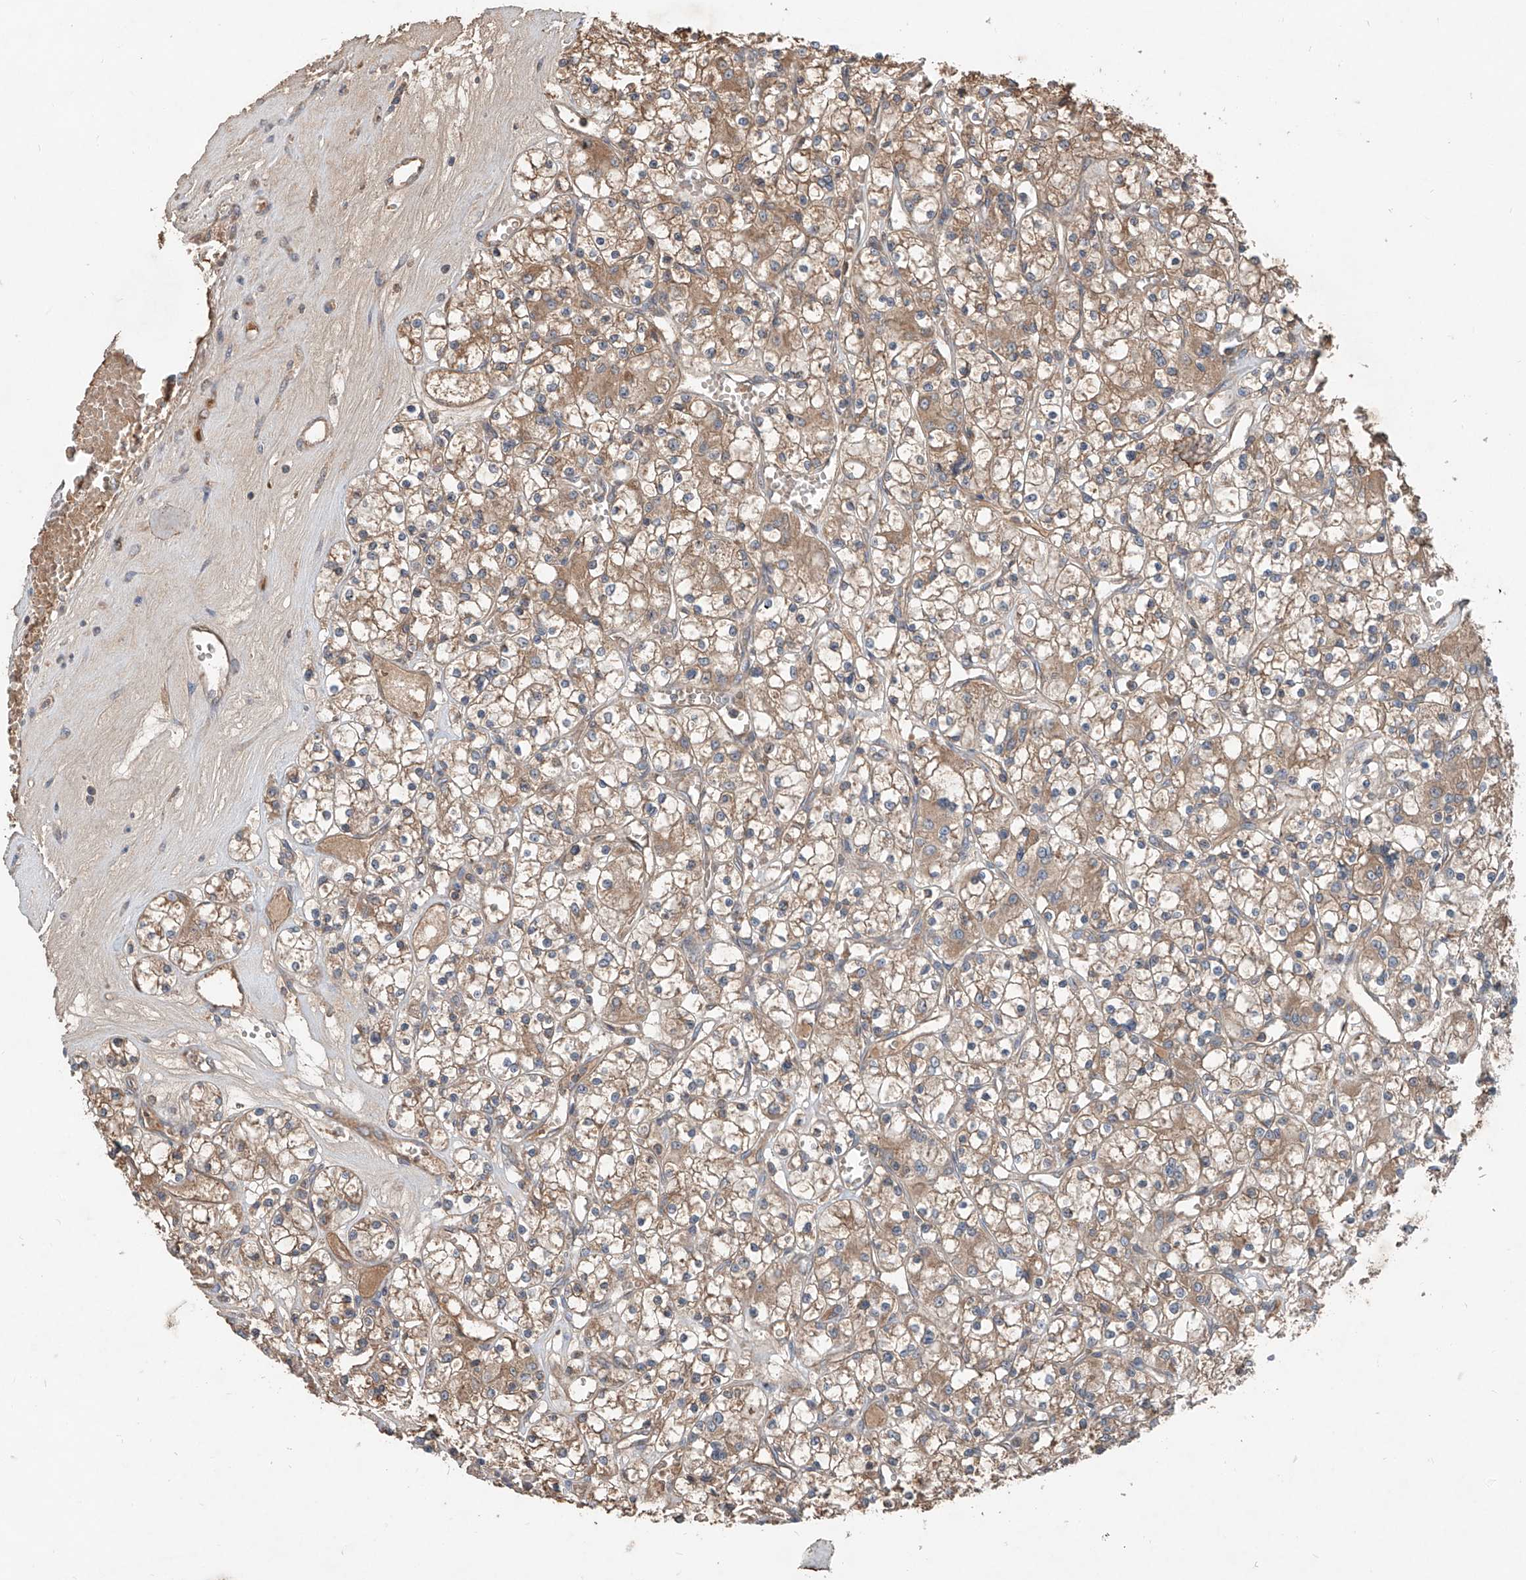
{"staining": {"intensity": "moderate", "quantity": ">75%", "location": "cytoplasmic/membranous"}, "tissue": "renal cancer", "cell_type": "Tumor cells", "image_type": "cancer", "snomed": [{"axis": "morphology", "description": "Adenocarcinoma, NOS"}, {"axis": "topography", "description": "Kidney"}], "caption": "This is an image of immunohistochemistry staining of renal cancer (adenocarcinoma), which shows moderate expression in the cytoplasmic/membranous of tumor cells.", "gene": "ADAM23", "patient": {"sex": "female", "age": 59}}